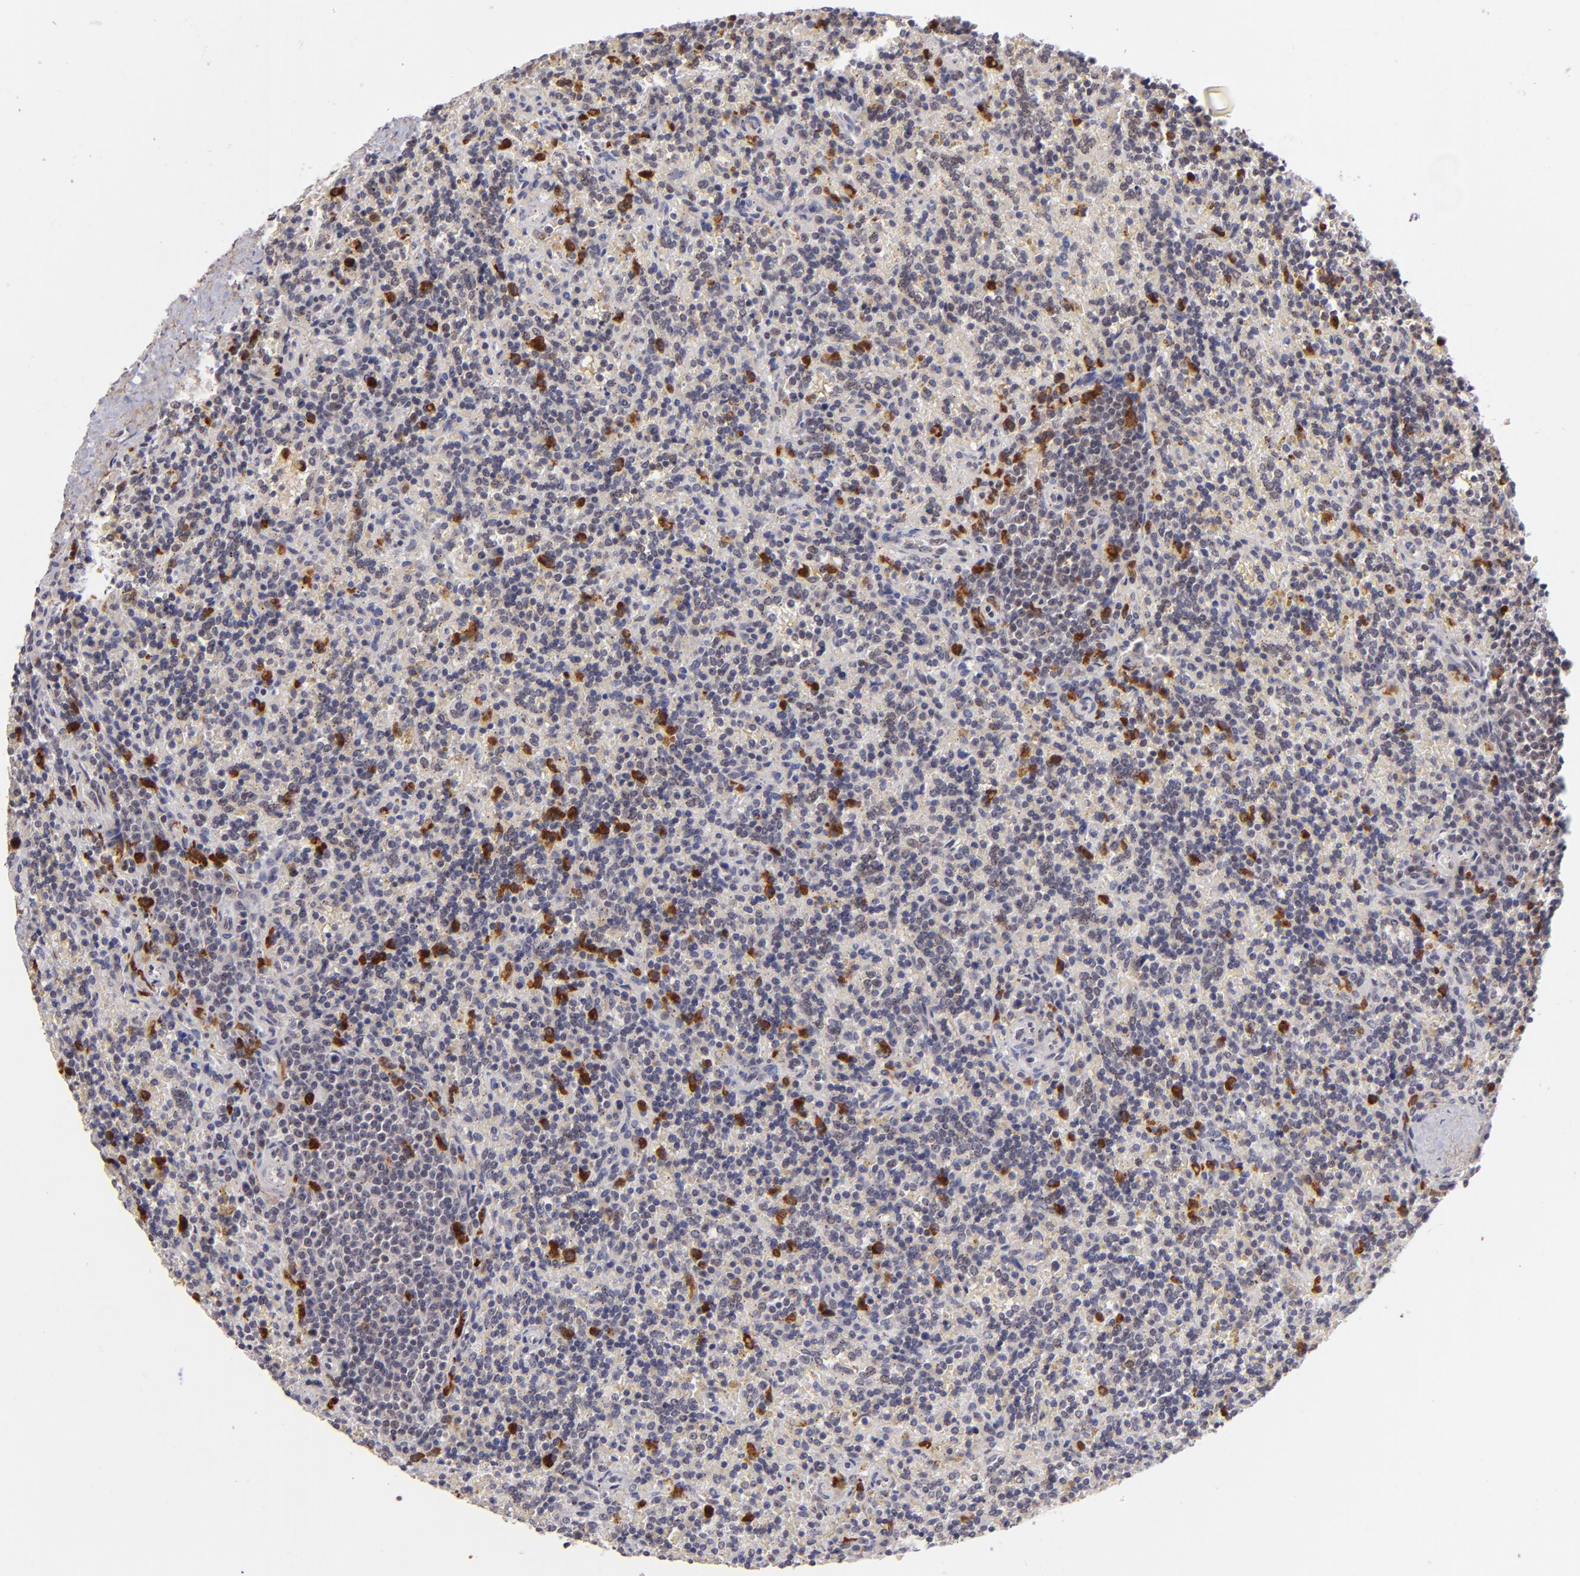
{"staining": {"intensity": "moderate", "quantity": "<25%", "location": "nuclear"}, "tissue": "lymphoma", "cell_type": "Tumor cells", "image_type": "cancer", "snomed": [{"axis": "morphology", "description": "Malignant lymphoma, non-Hodgkin's type, Low grade"}, {"axis": "topography", "description": "Spleen"}], "caption": "High-power microscopy captured an immunohistochemistry histopathology image of lymphoma, revealing moderate nuclear expression in approximately <25% of tumor cells.", "gene": "RXRG", "patient": {"sex": "male", "age": 67}}